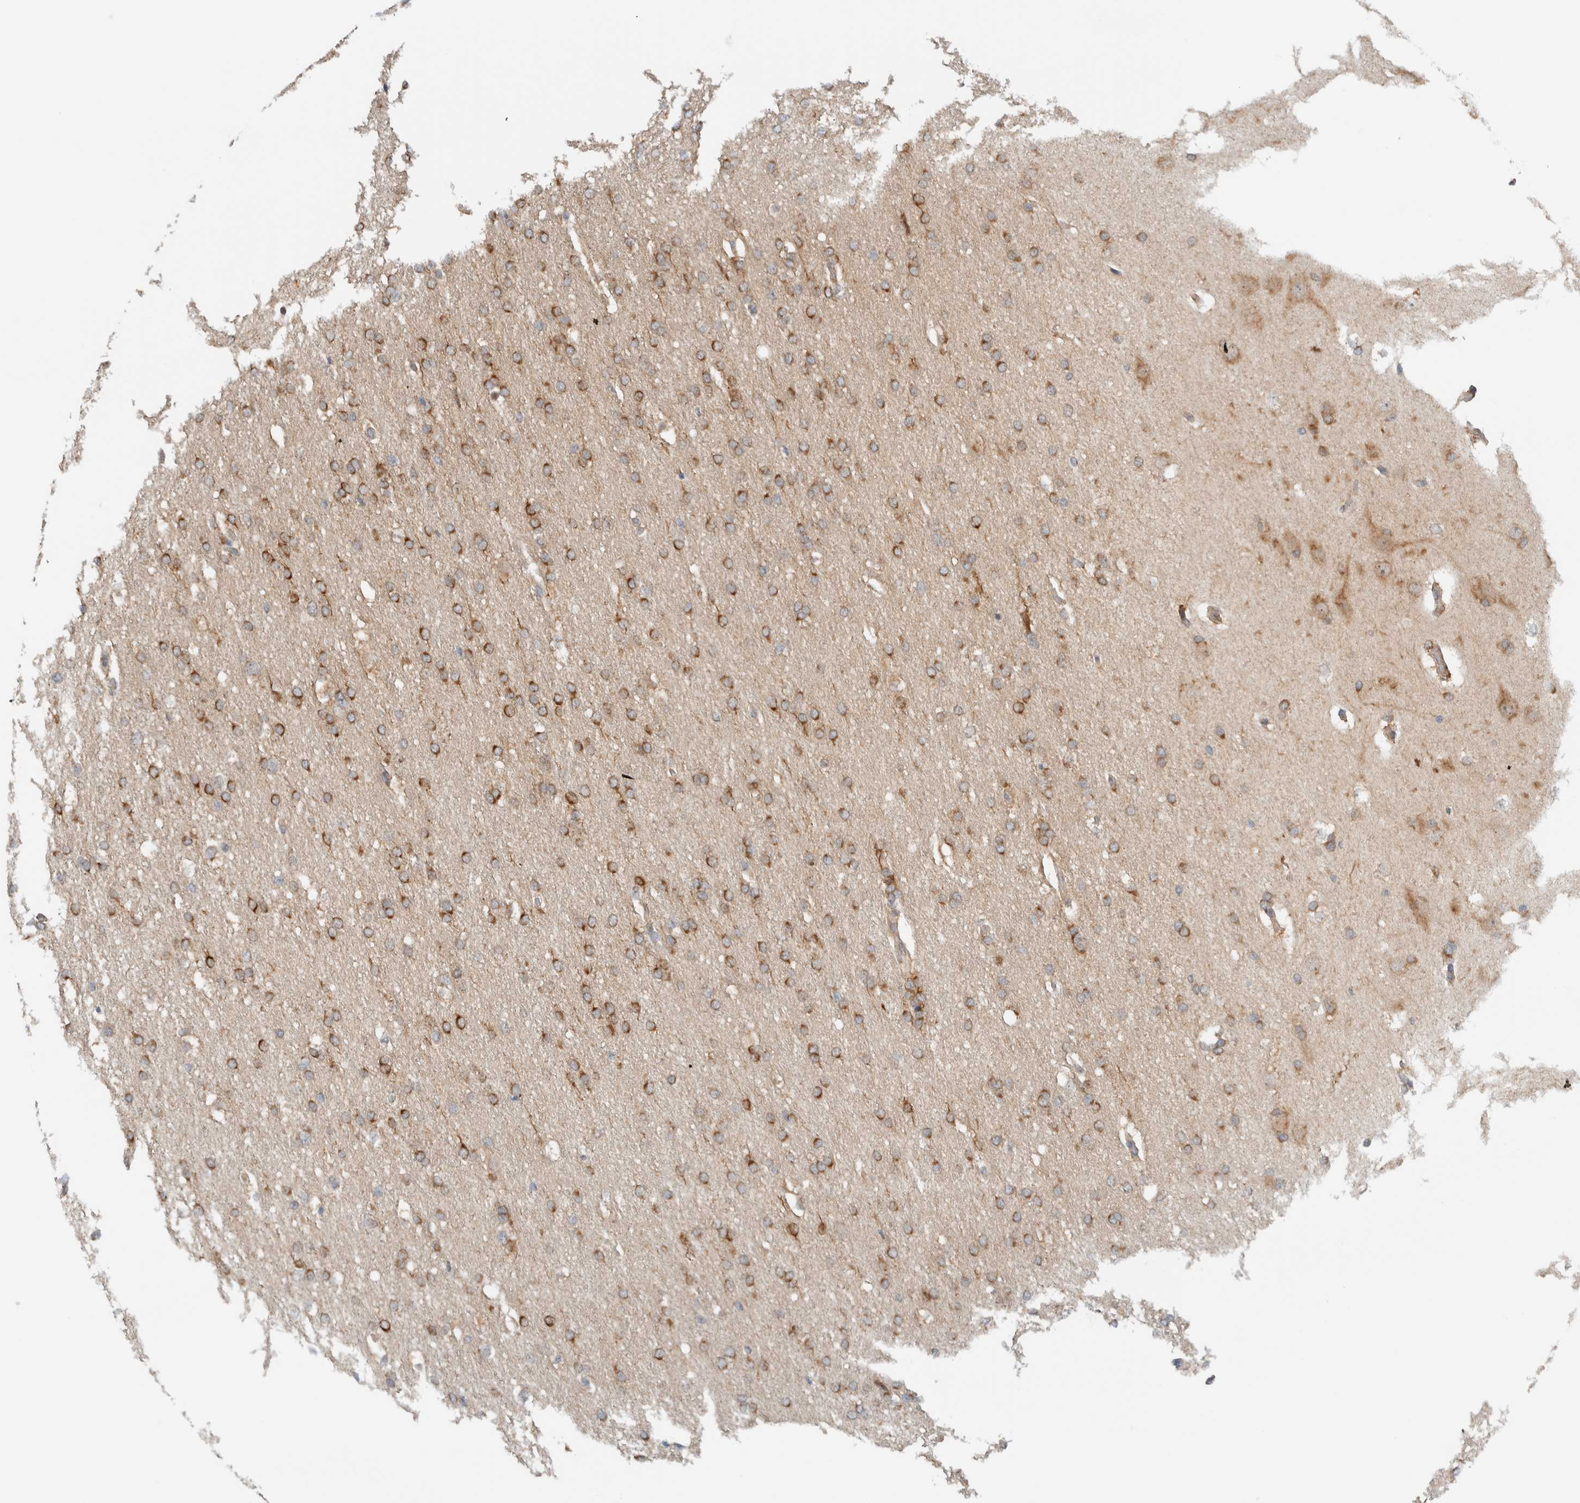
{"staining": {"intensity": "moderate", "quantity": ">75%", "location": "cytoplasmic/membranous"}, "tissue": "glioma", "cell_type": "Tumor cells", "image_type": "cancer", "snomed": [{"axis": "morphology", "description": "Glioma, malignant, Low grade"}, {"axis": "topography", "description": "Brain"}], "caption": "IHC photomicrograph of neoplastic tissue: low-grade glioma (malignant) stained using immunohistochemistry (IHC) reveals medium levels of moderate protein expression localized specifically in the cytoplasmic/membranous of tumor cells, appearing as a cytoplasmic/membranous brown color.", "gene": "RERE", "patient": {"sex": "female", "age": 37}}